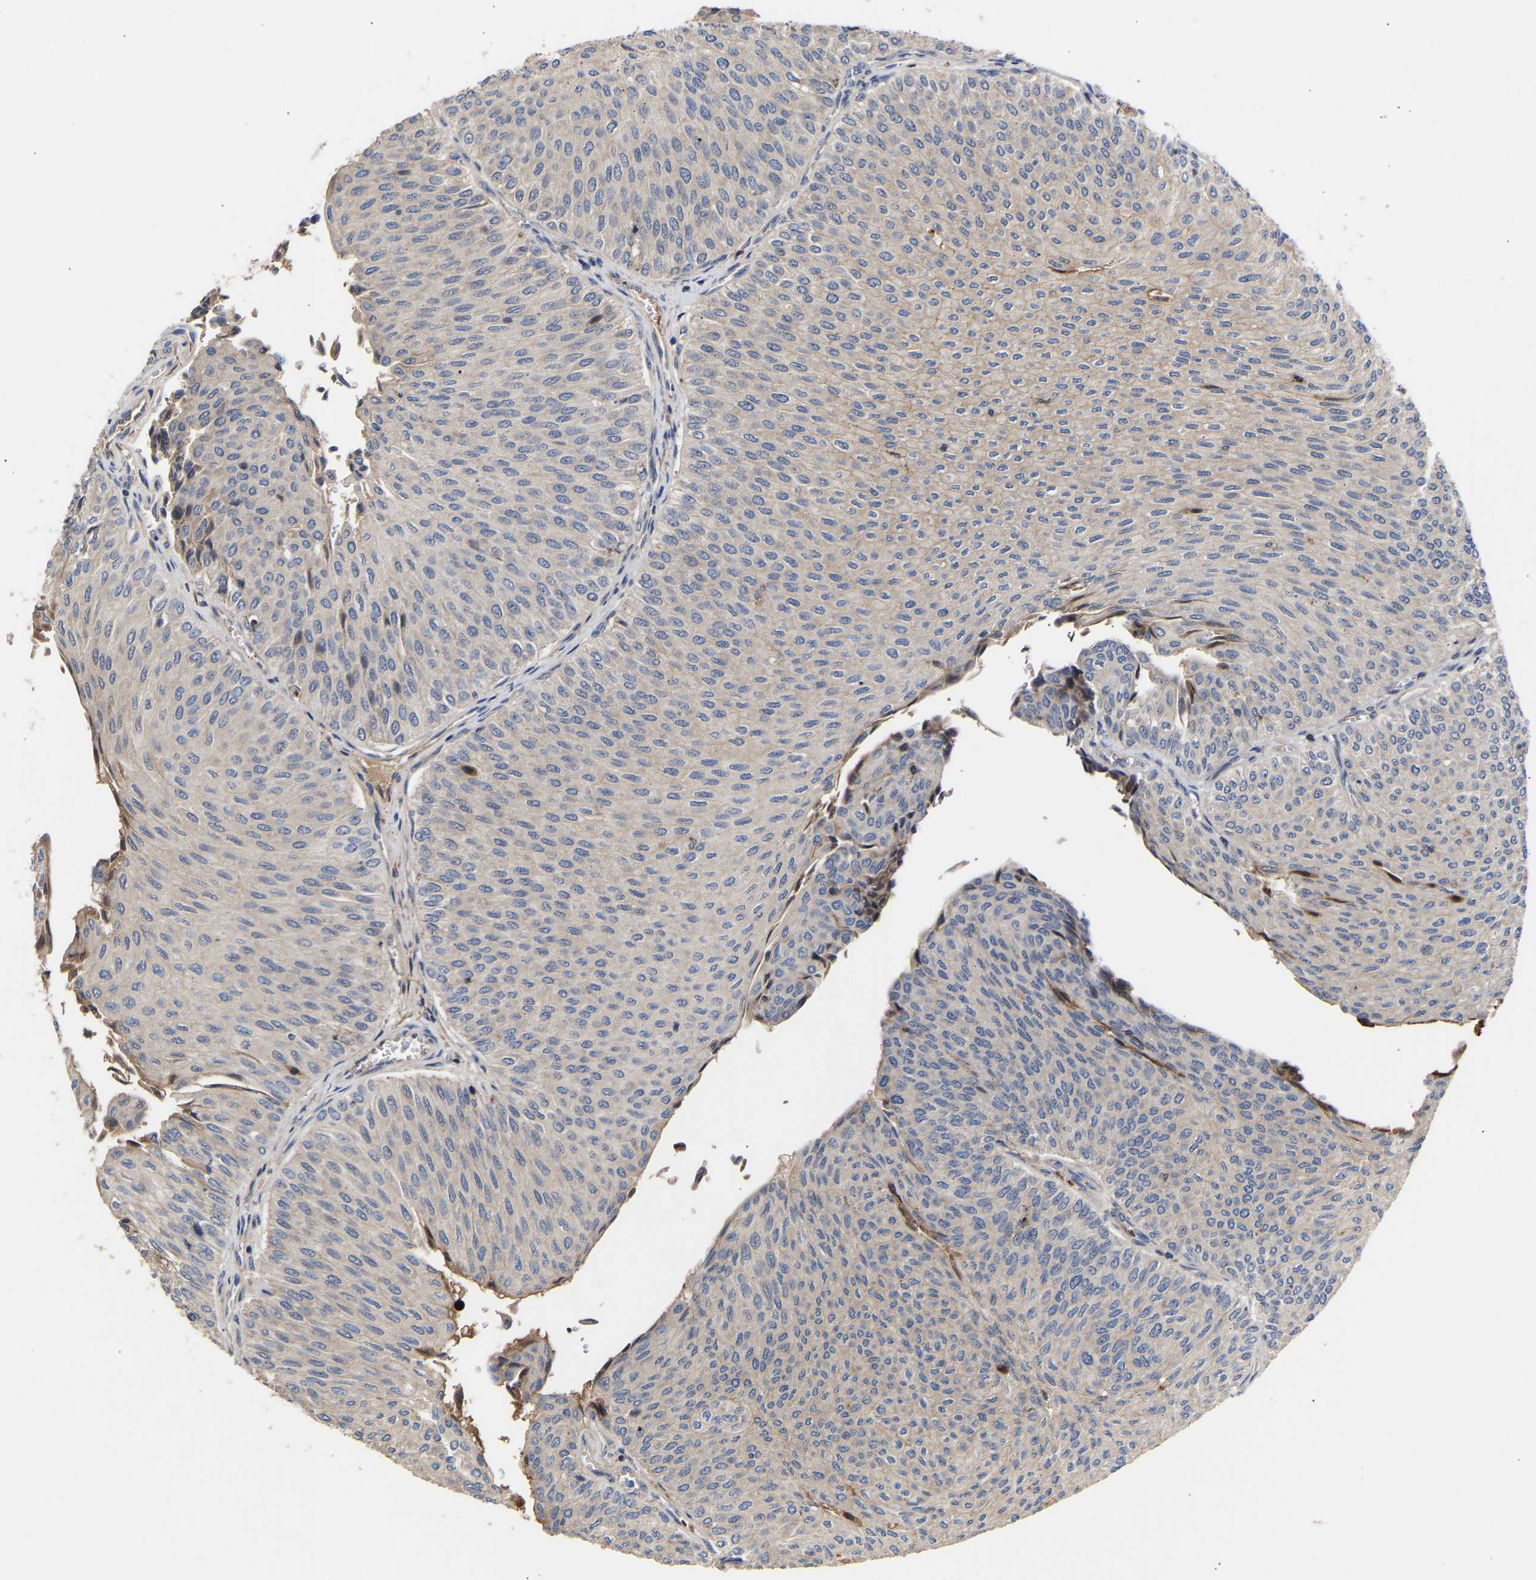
{"staining": {"intensity": "weak", "quantity": "<25%", "location": "cytoplasmic/membranous"}, "tissue": "urothelial cancer", "cell_type": "Tumor cells", "image_type": "cancer", "snomed": [{"axis": "morphology", "description": "Urothelial carcinoma, Low grade"}, {"axis": "topography", "description": "Urinary bladder"}], "caption": "DAB (3,3'-diaminobenzidine) immunohistochemical staining of human urothelial carcinoma (low-grade) reveals no significant expression in tumor cells.", "gene": "KASH5", "patient": {"sex": "male", "age": 78}}